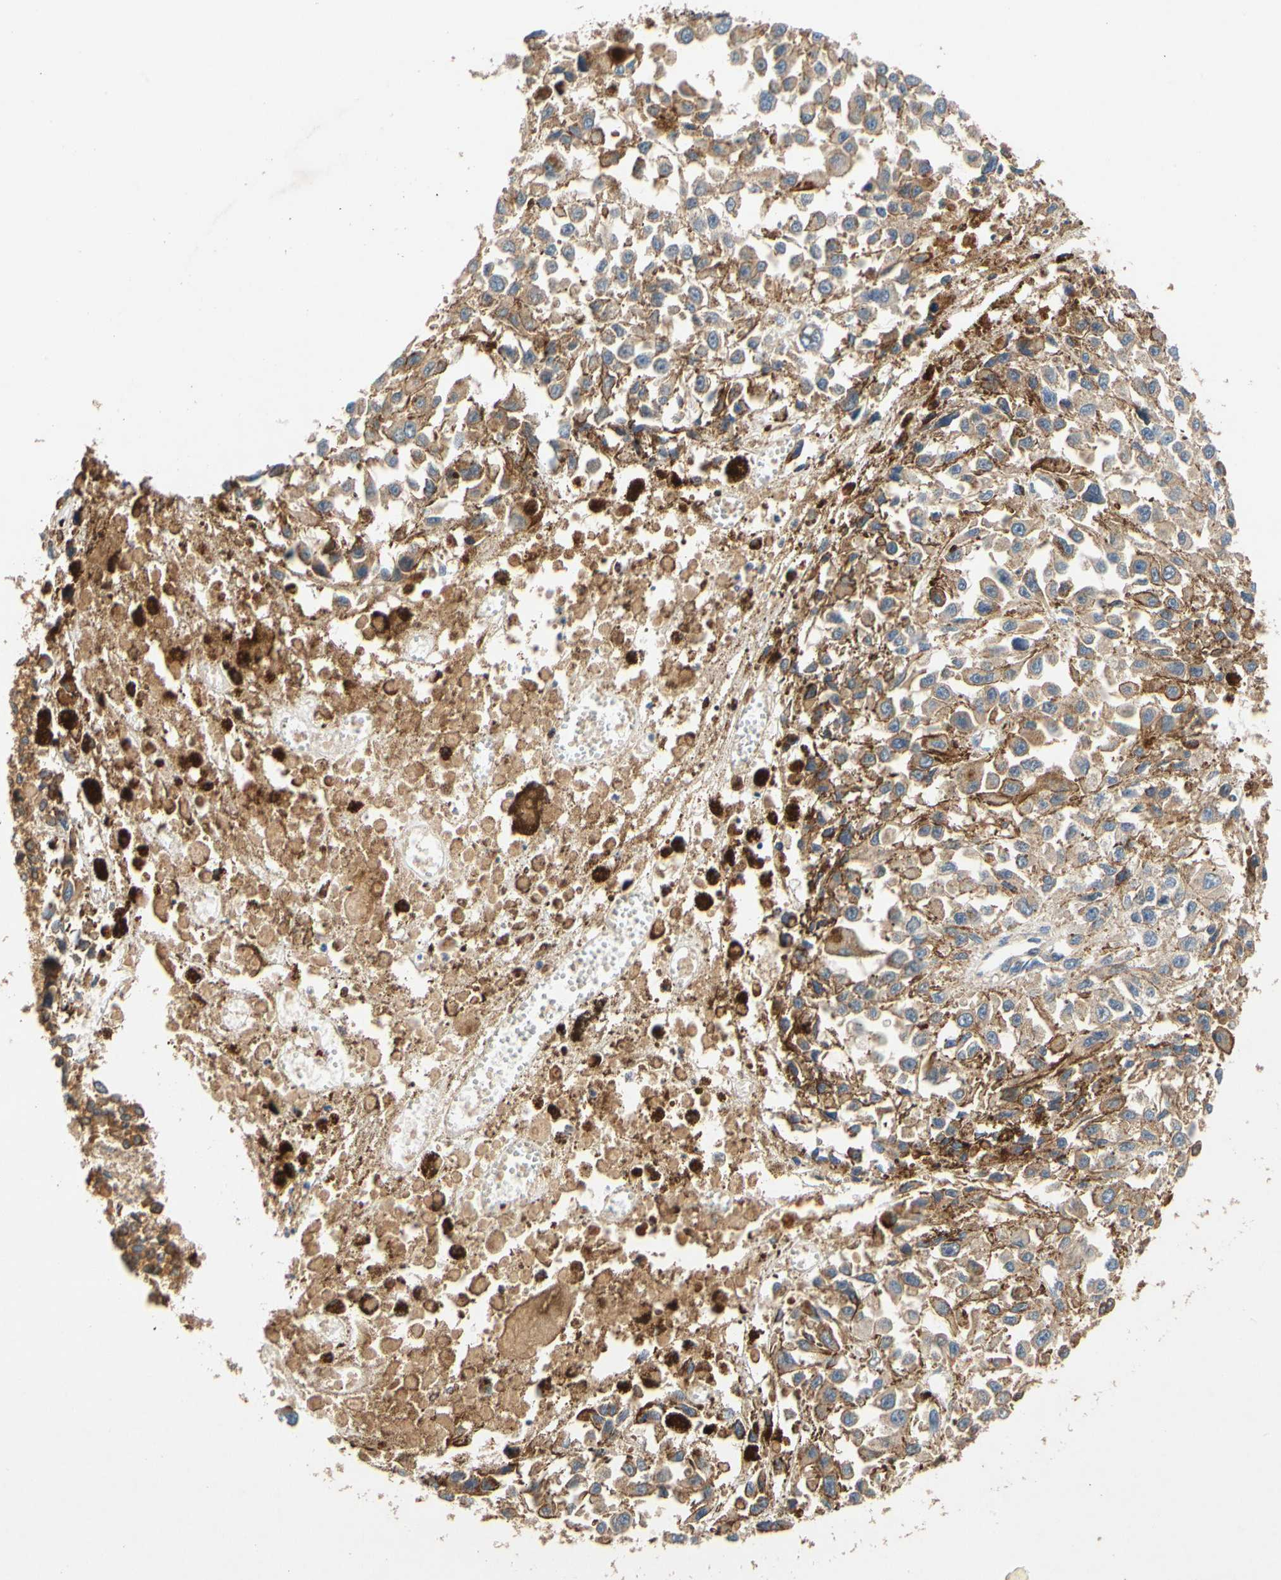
{"staining": {"intensity": "moderate", "quantity": "25%-75%", "location": "cytoplasmic/membranous"}, "tissue": "melanoma", "cell_type": "Tumor cells", "image_type": "cancer", "snomed": [{"axis": "morphology", "description": "Malignant melanoma, Metastatic site"}, {"axis": "topography", "description": "Lymph node"}], "caption": "IHC micrograph of neoplastic tissue: human melanoma stained using IHC displays medium levels of moderate protein expression localized specifically in the cytoplasmic/membranous of tumor cells, appearing as a cytoplasmic/membranous brown color.", "gene": "USP46", "patient": {"sex": "male", "age": 59}}